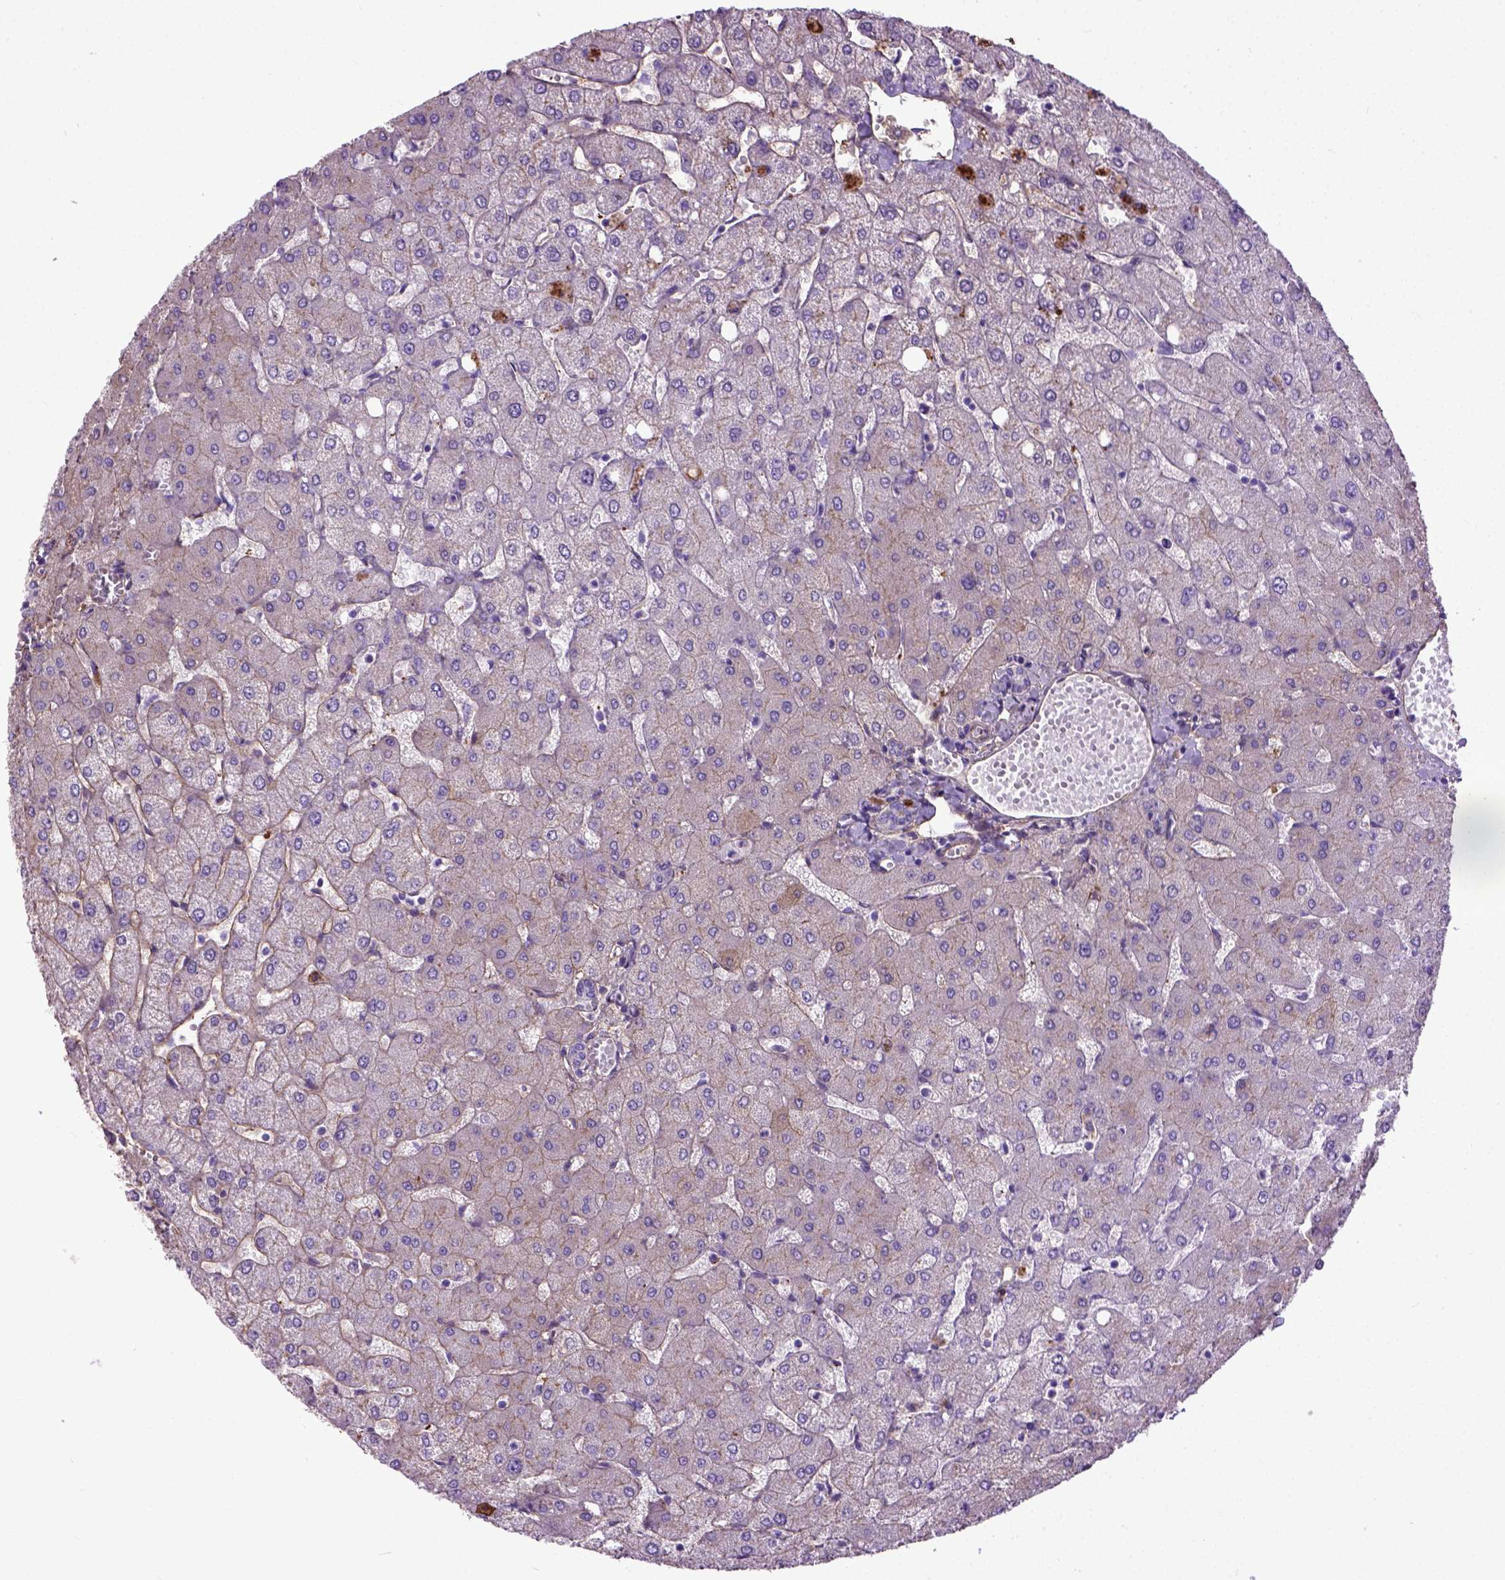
{"staining": {"intensity": "negative", "quantity": "none", "location": "none"}, "tissue": "liver", "cell_type": "Cholangiocytes", "image_type": "normal", "snomed": [{"axis": "morphology", "description": "Normal tissue, NOS"}, {"axis": "topography", "description": "Liver"}], "caption": "Liver stained for a protein using IHC shows no positivity cholangiocytes.", "gene": "ADAMTS8", "patient": {"sex": "female", "age": 54}}